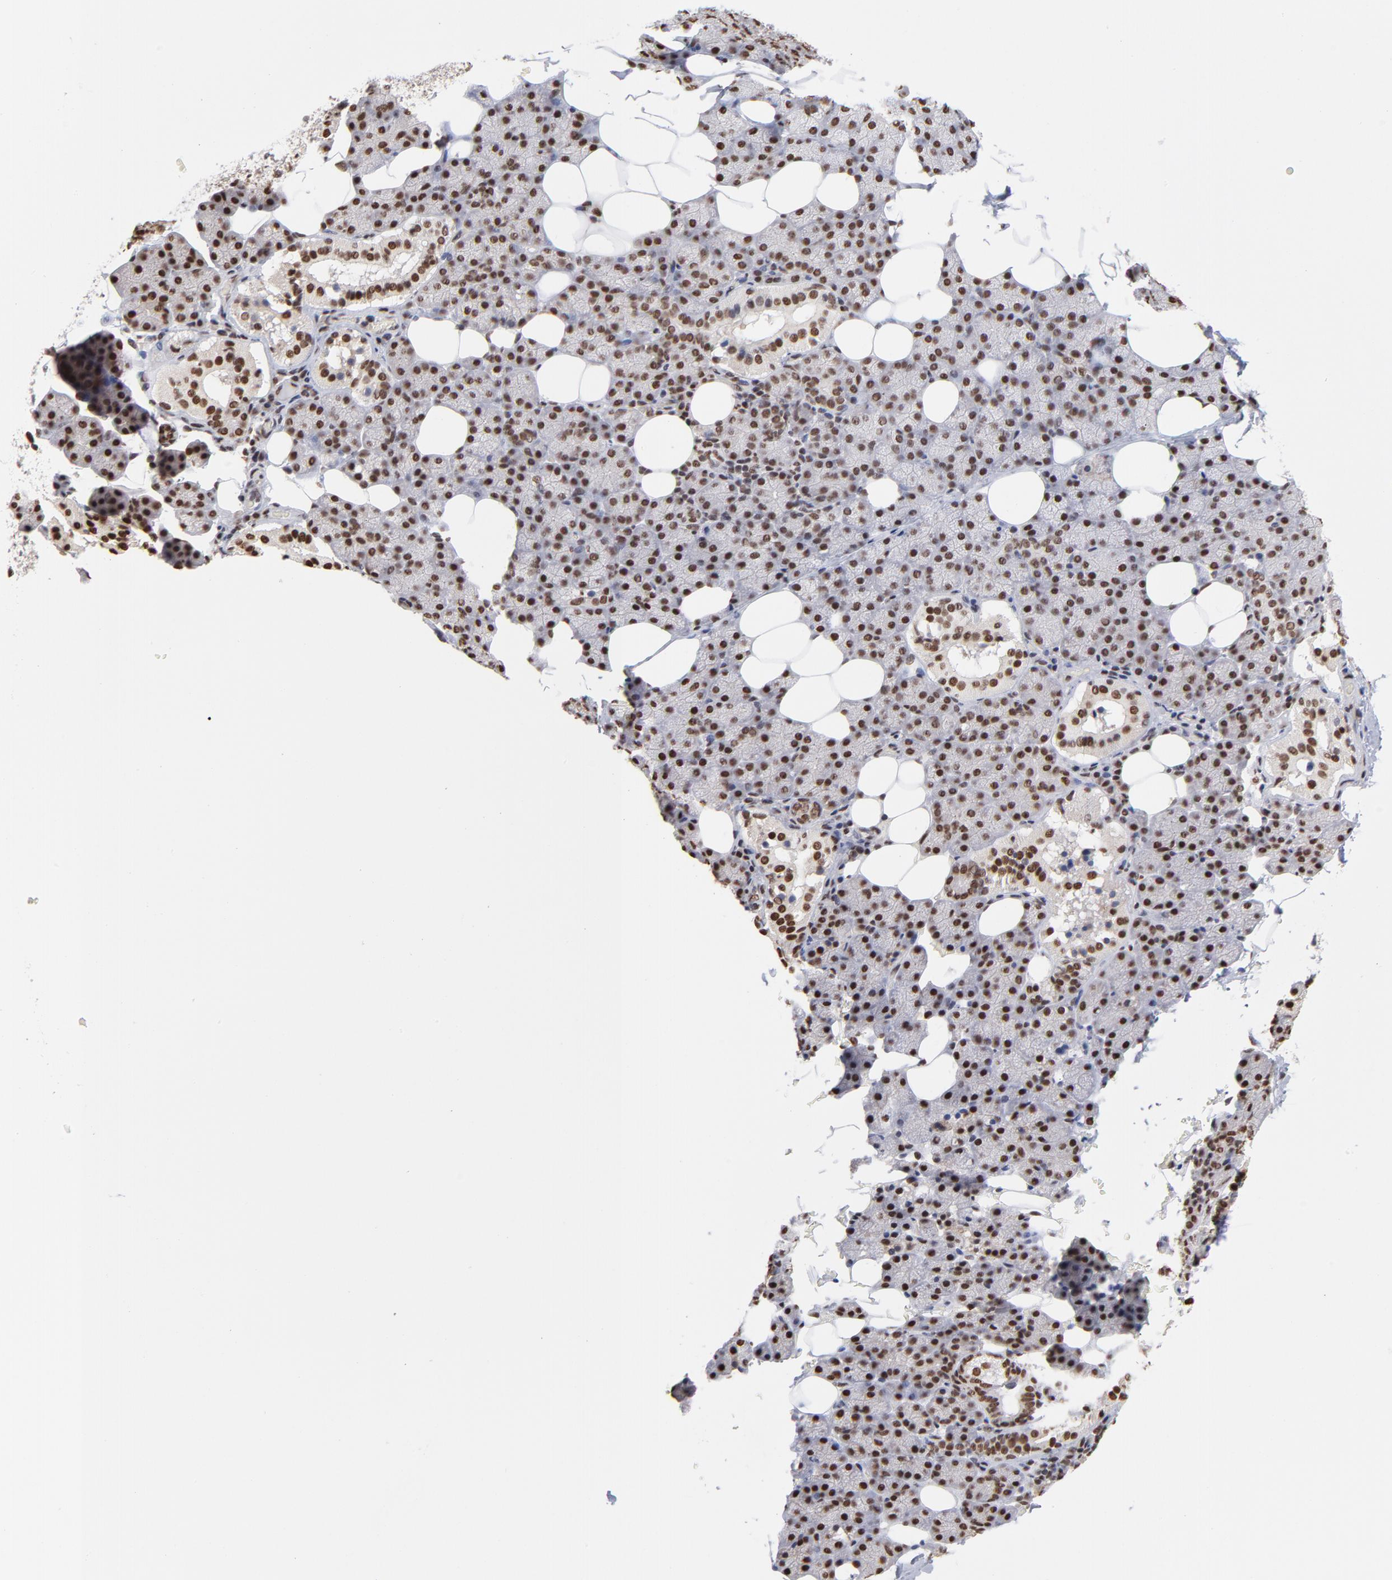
{"staining": {"intensity": "strong", "quantity": ">75%", "location": "nuclear"}, "tissue": "salivary gland", "cell_type": "Glandular cells", "image_type": "normal", "snomed": [{"axis": "morphology", "description": "Normal tissue, NOS"}, {"axis": "topography", "description": "Lymph node"}, {"axis": "topography", "description": "Salivary gland"}], "caption": "Brown immunohistochemical staining in normal human salivary gland shows strong nuclear staining in approximately >75% of glandular cells.", "gene": "ZNF3", "patient": {"sex": "male", "age": 8}}